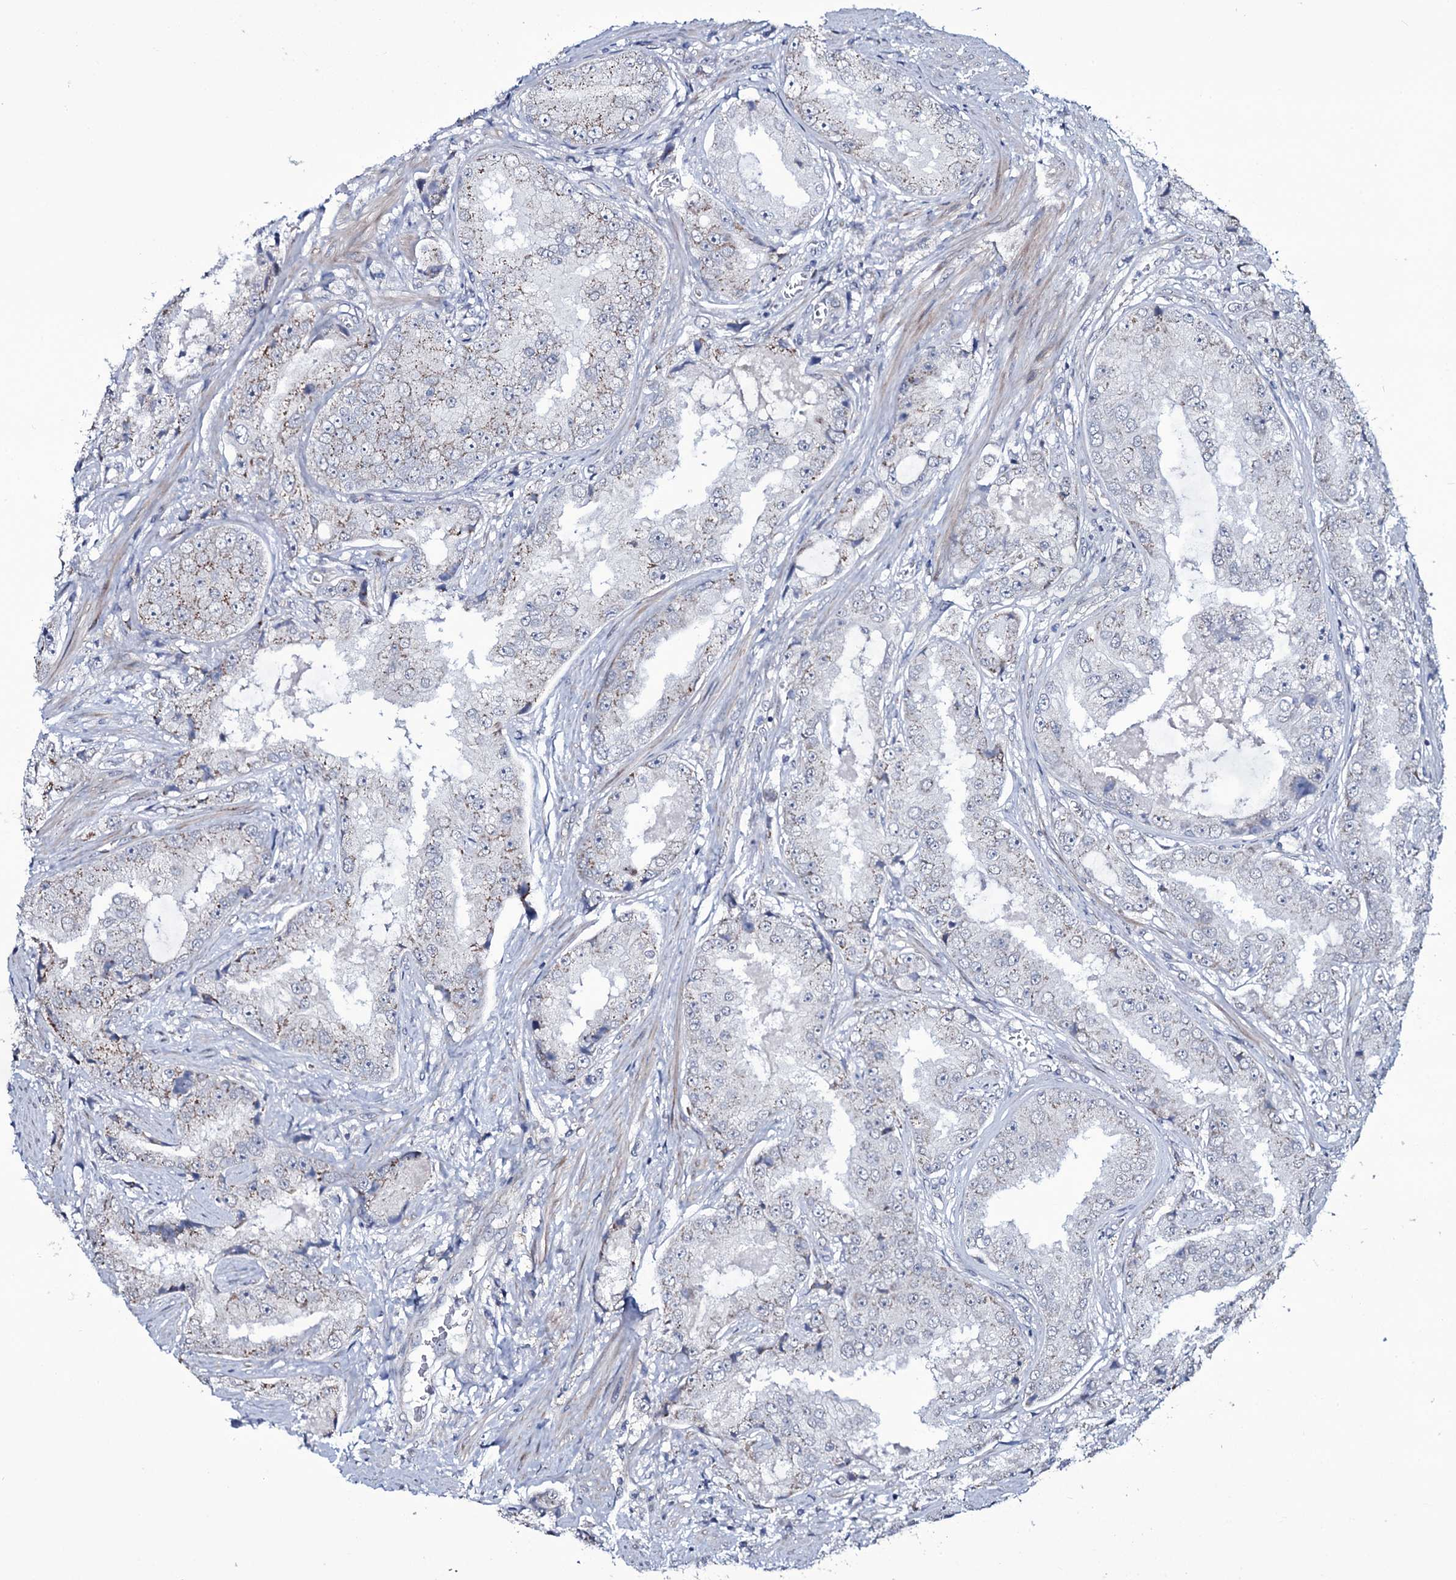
{"staining": {"intensity": "weak", "quantity": "<25%", "location": "cytoplasmic/membranous"}, "tissue": "prostate cancer", "cell_type": "Tumor cells", "image_type": "cancer", "snomed": [{"axis": "morphology", "description": "Adenocarcinoma, High grade"}, {"axis": "topography", "description": "Prostate"}], "caption": "The histopathology image demonstrates no staining of tumor cells in prostate cancer (adenocarcinoma (high-grade)).", "gene": "WIPF3", "patient": {"sex": "male", "age": 73}}